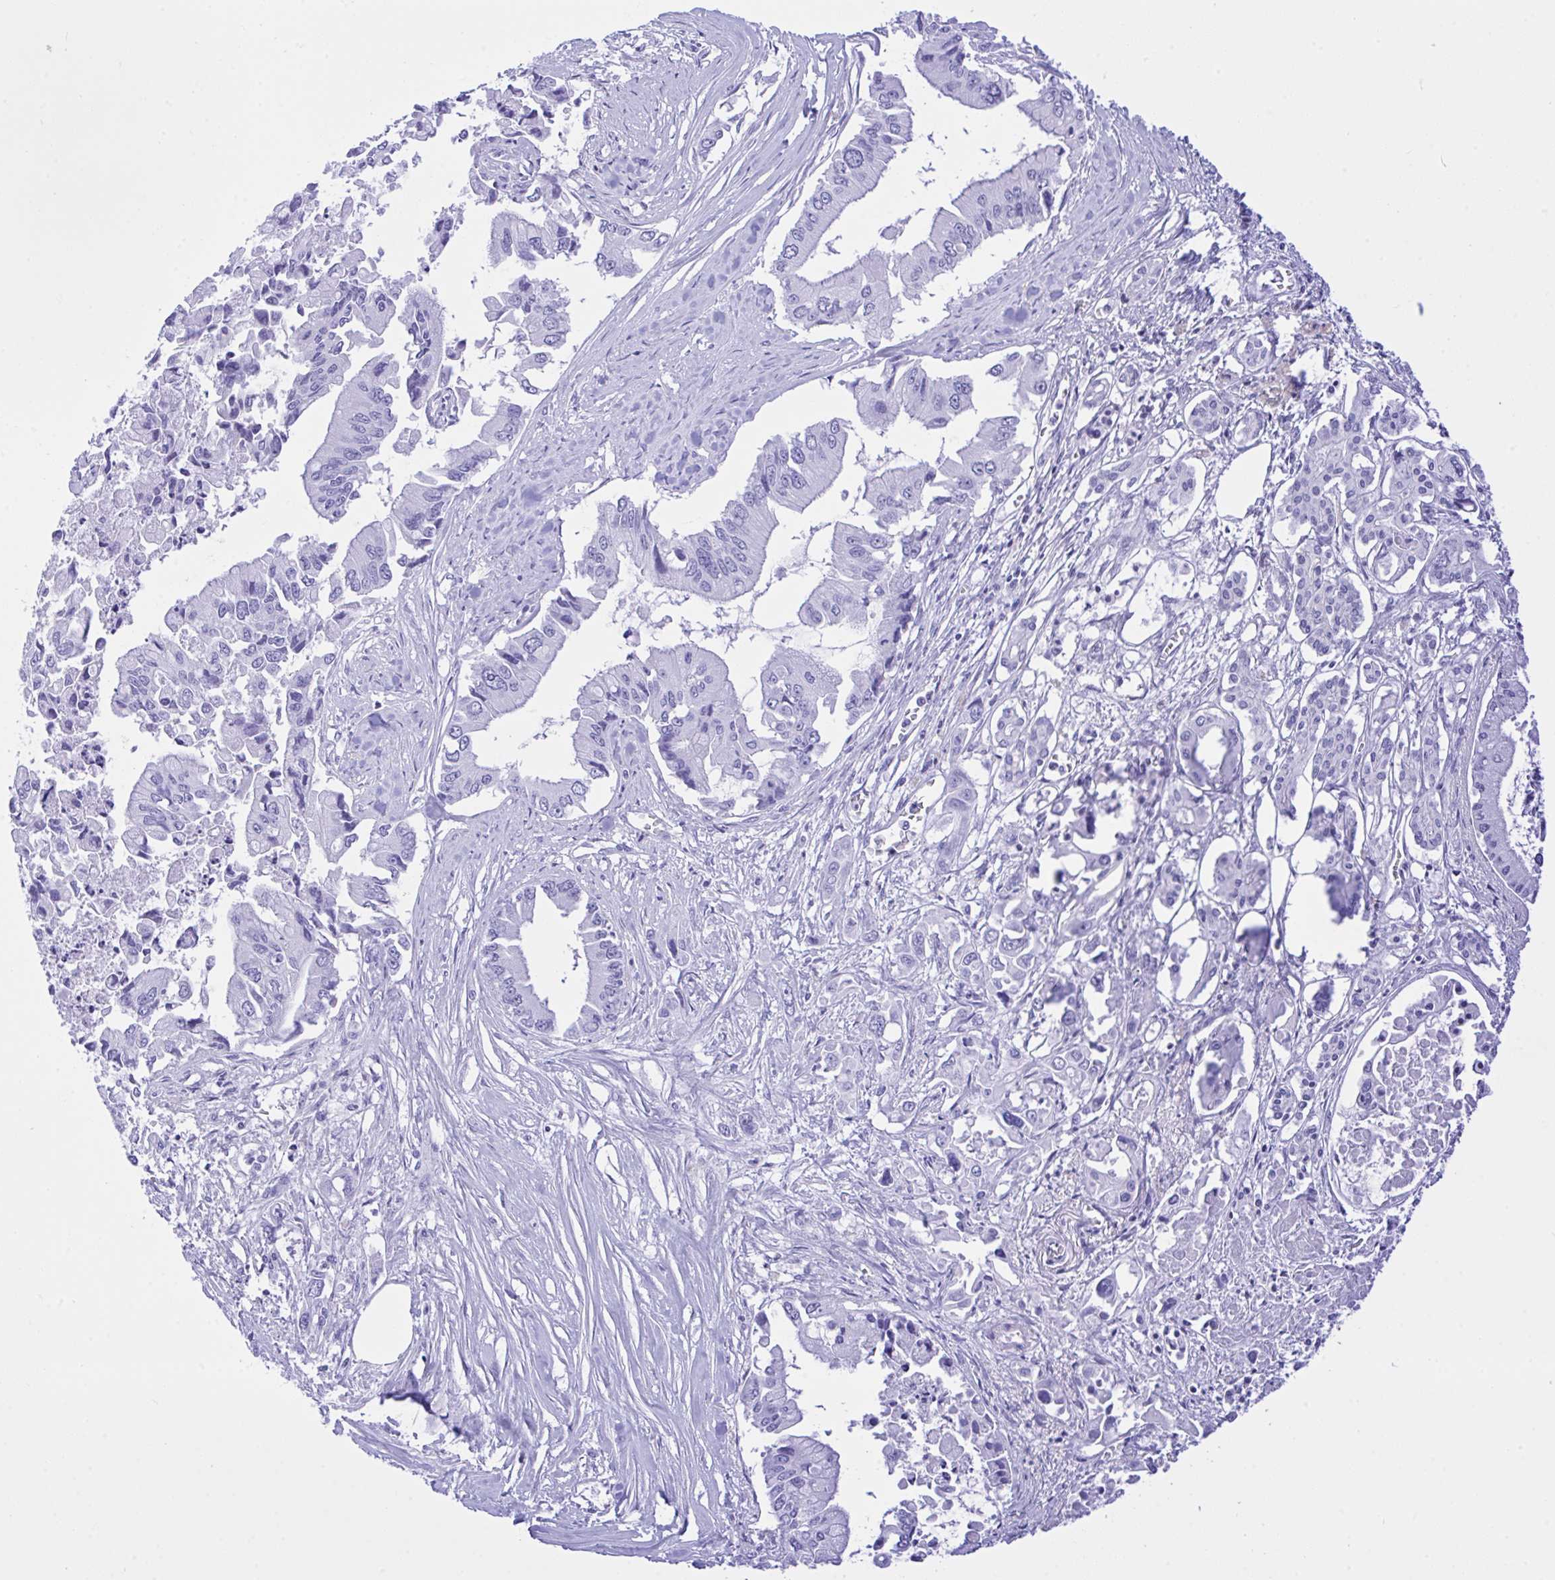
{"staining": {"intensity": "negative", "quantity": "none", "location": "none"}, "tissue": "pancreatic cancer", "cell_type": "Tumor cells", "image_type": "cancer", "snomed": [{"axis": "morphology", "description": "Adenocarcinoma, NOS"}, {"axis": "topography", "description": "Pancreas"}], "caption": "Immunohistochemical staining of pancreatic adenocarcinoma demonstrates no significant positivity in tumor cells.", "gene": "SELENOV", "patient": {"sex": "male", "age": 84}}